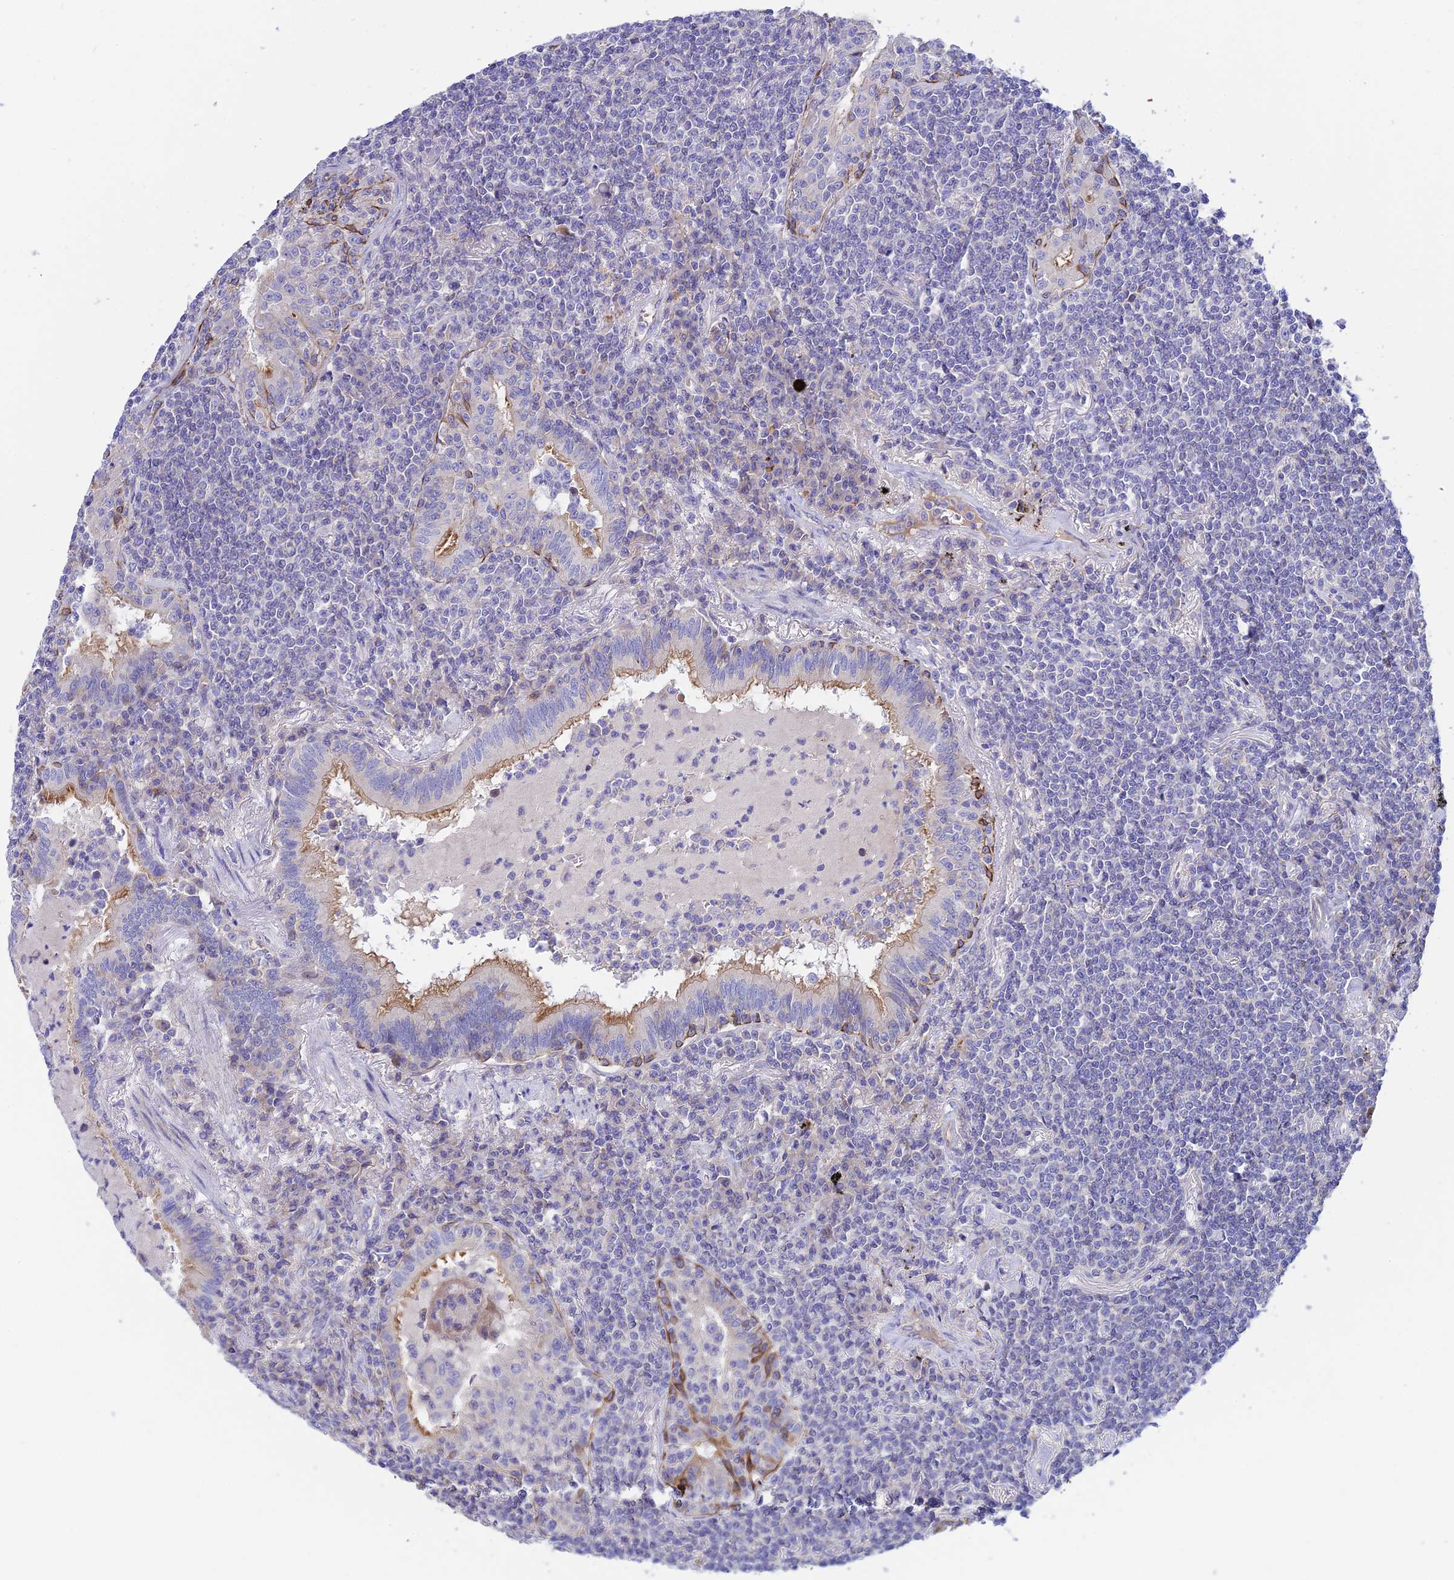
{"staining": {"intensity": "negative", "quantity": "none", "location": "none"}, "tissue": "lymphoma", "cell_type": "Tumor cells", "image_type": "cancer", "snomed": [{"axis": "morphology", "description": "Malignant lymphoma, non-Hodgkin's type, Low grade"}, {"axis": "topography", "description": "Lung"}], "caption": "This micrograph is of malignant lymphoma, non-Hodgkin's type (low-grade) stained with immunohistochemistry to label a protein in brown with the nuclei are counter-stained blue. There is no staining in tumor cells.", "gene": "CCDC157", "patient": {"sex": "female", "age": 71}}